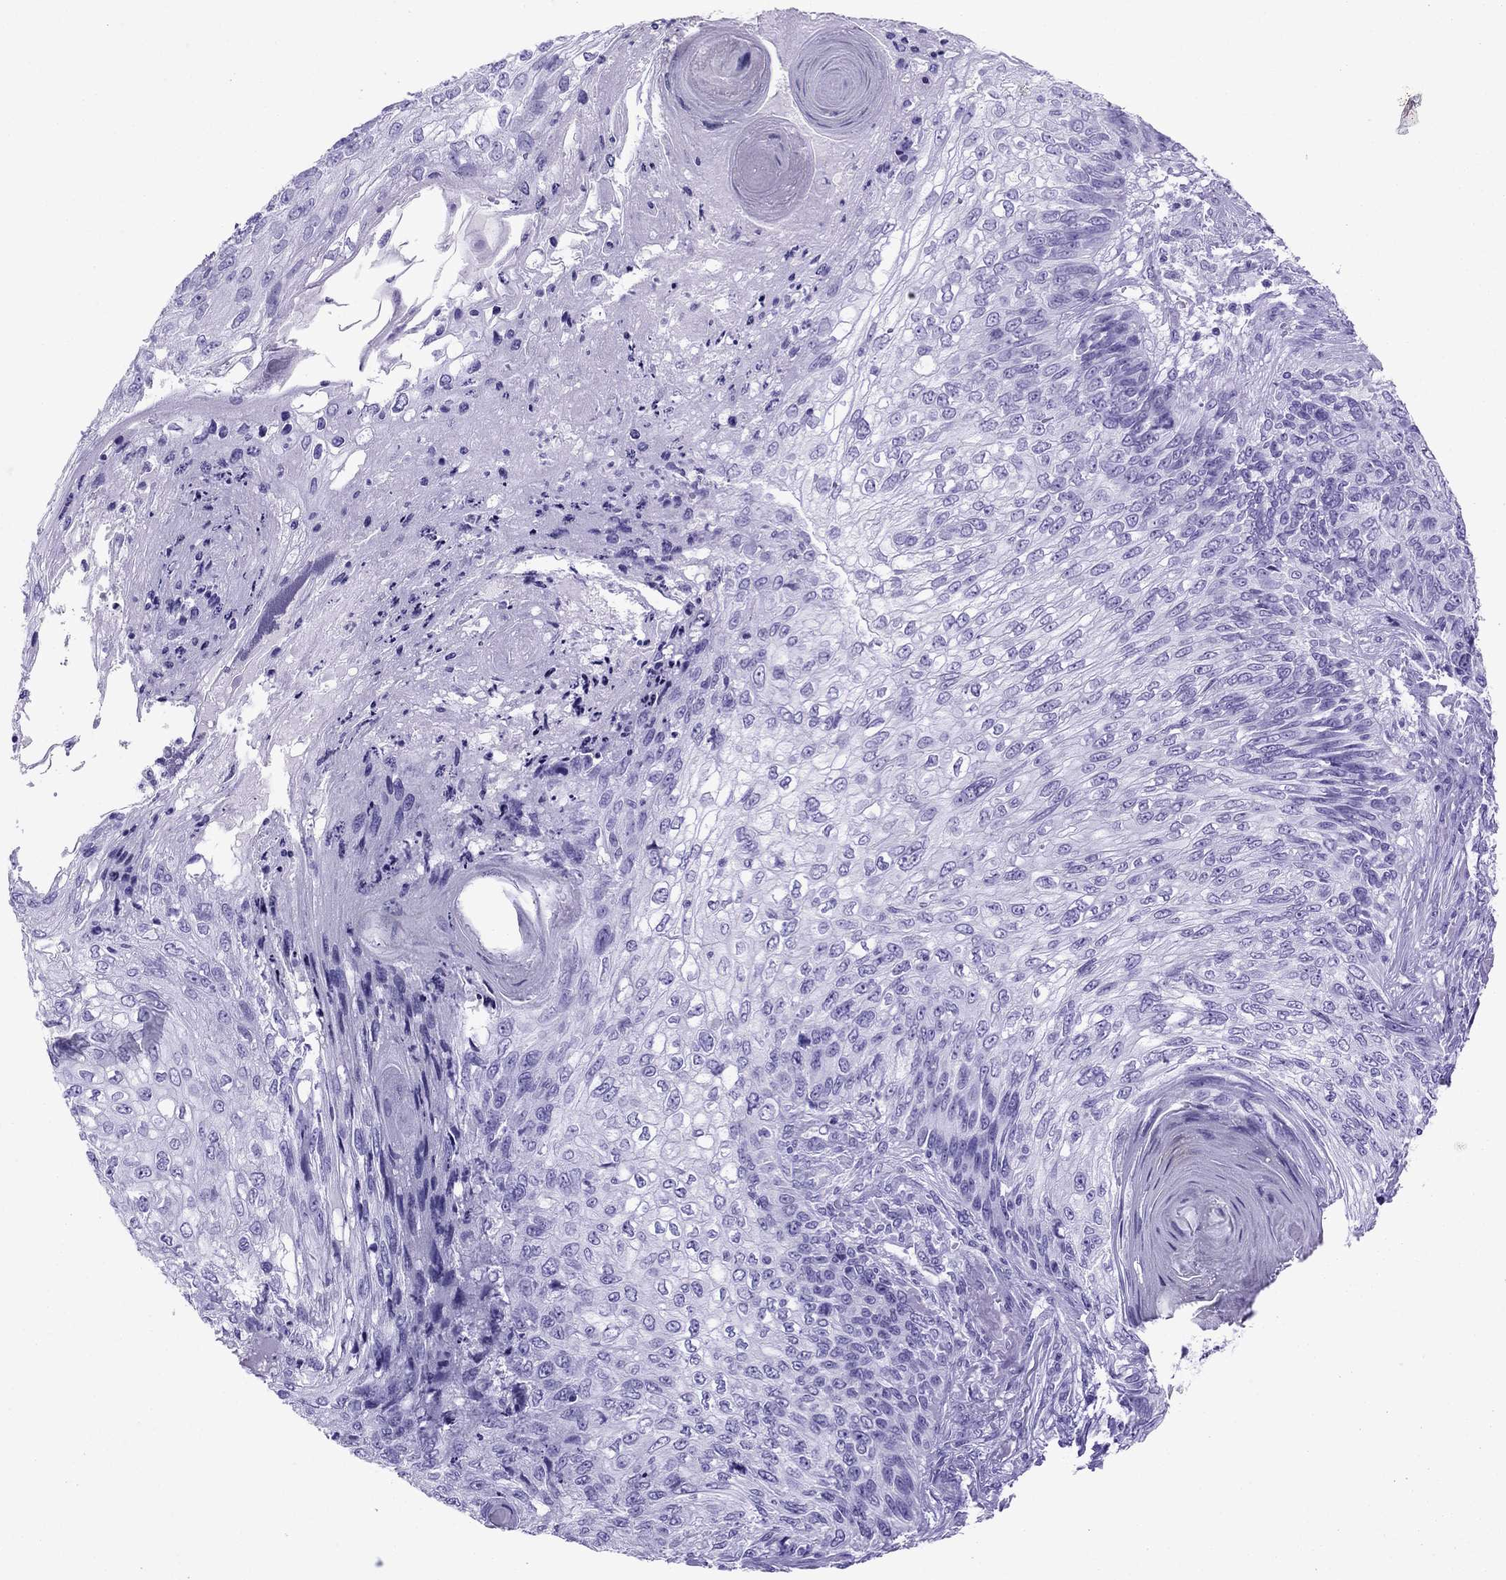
{"staining": {"intensity": "negative", "quantity": "none", "location": "none"}, "tissue": "skin cancer", "cell_type": "Tumor cells", "image_type": "cancer", "snomed": [{"axis": "morphology", "description": "Squamous cell carcinoma, NOS"}, {"axis": "topography", "description": "Skin"}], "caption": "An image of squamous cell carcinoma (skin) stained for a protein exhibits no brown staining in tumor cells.", "gene": "ATP4A", "patient": {"sex": "male", "age": 92}}